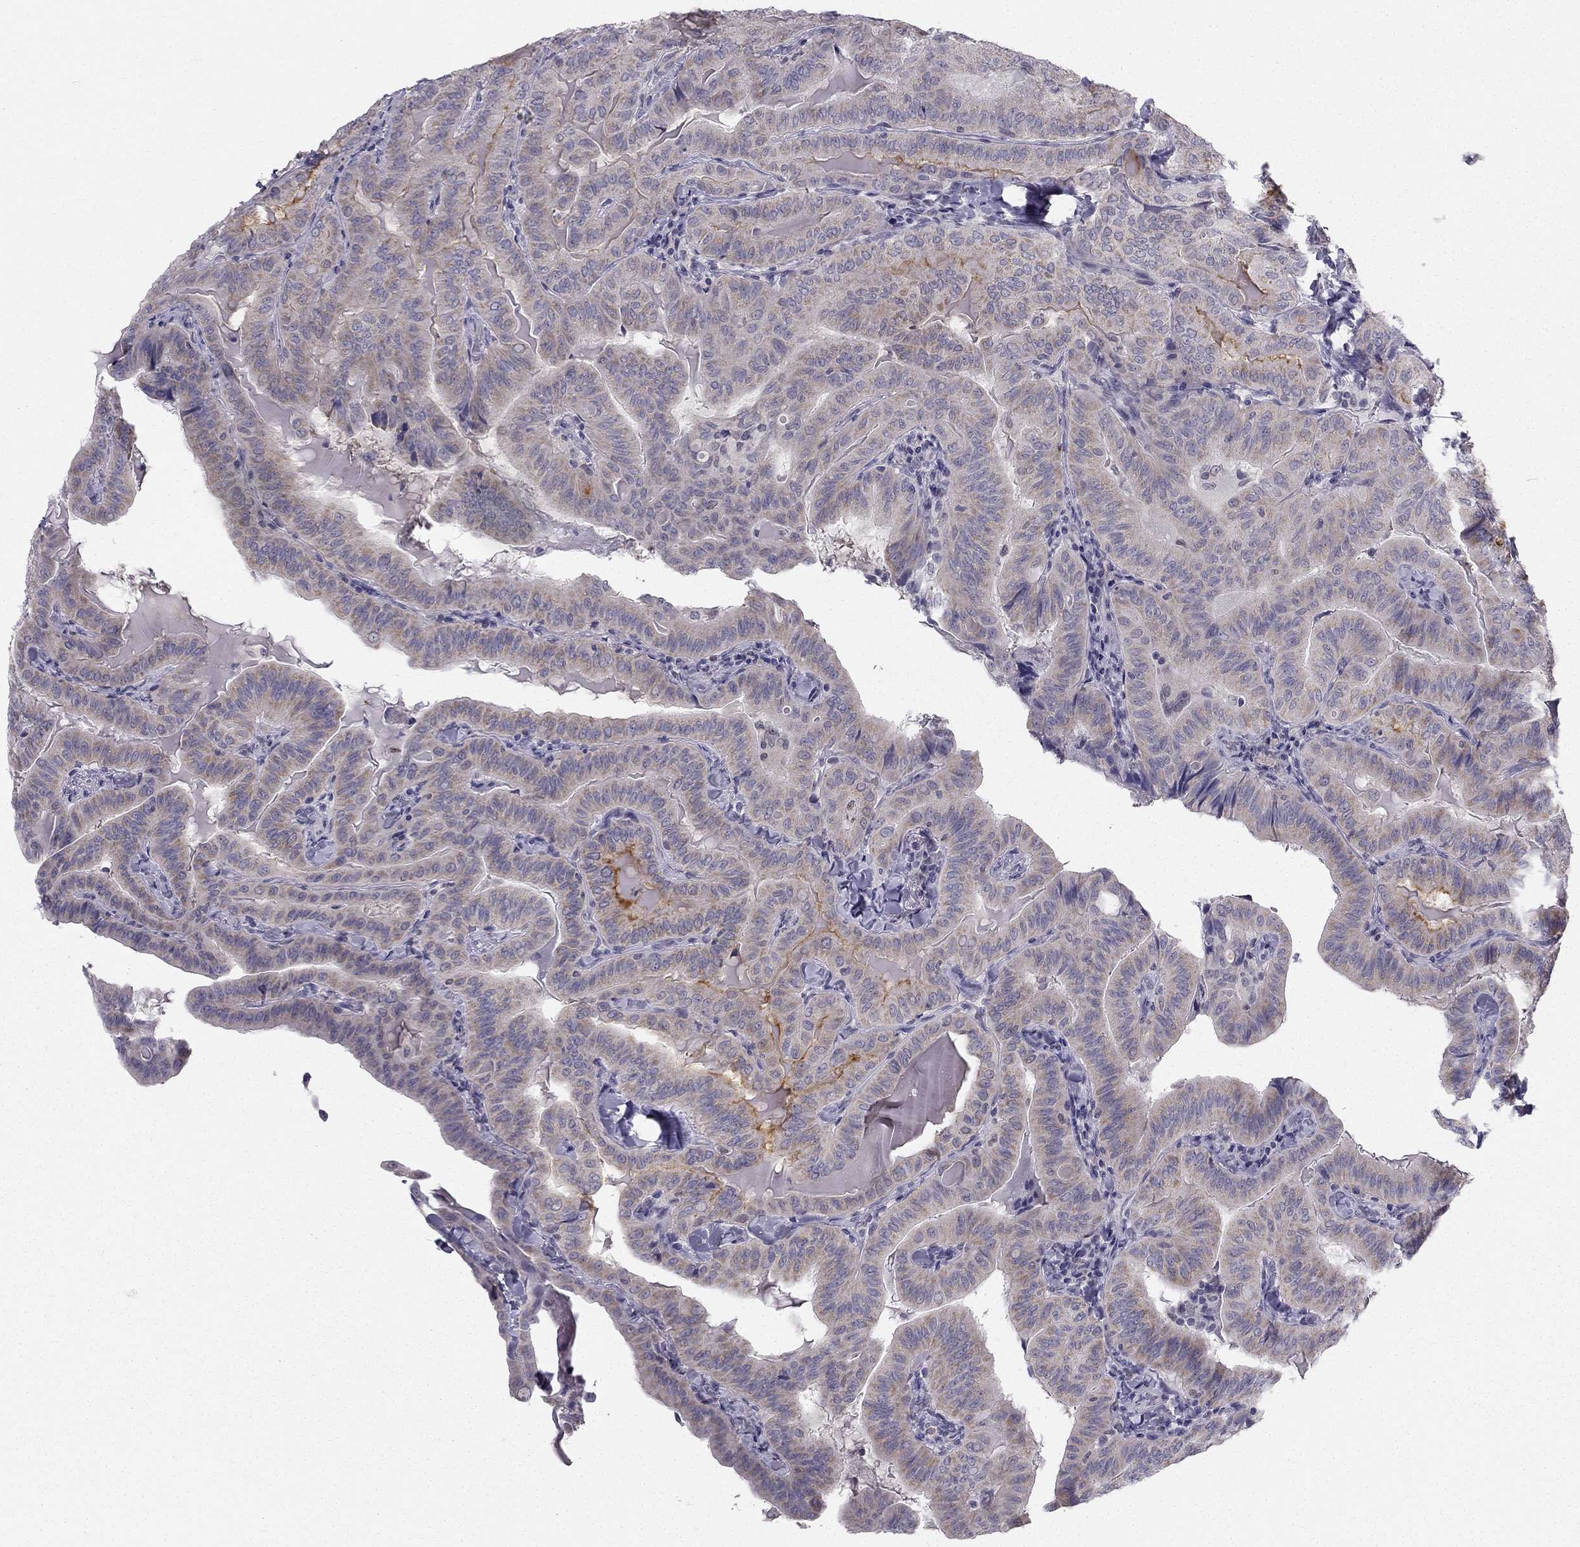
{"staining": {"intensity": "weak", "quantity": ">75%", "location": "cytoplasmic/membranous"}, "tissue": "thyroid cancer", "cell_type": "Tumor cells", "image_type": "cancer", "snomed": [{"axis": "morphology", "description": "Papillary adenocarcinoma, NOS"}, {"axis": "topography", "description": "Thyroid gland"}], "caption": "Approximately >75% of tumor cells in human papillary adenocarcinoma (thyroid) demonstrate weak cytoplasmic/membranous protein staining as visualized by brown immunohistochemical staining.", "gene": "TRPS1", "patient": {"sex": "female", "age": 68}}